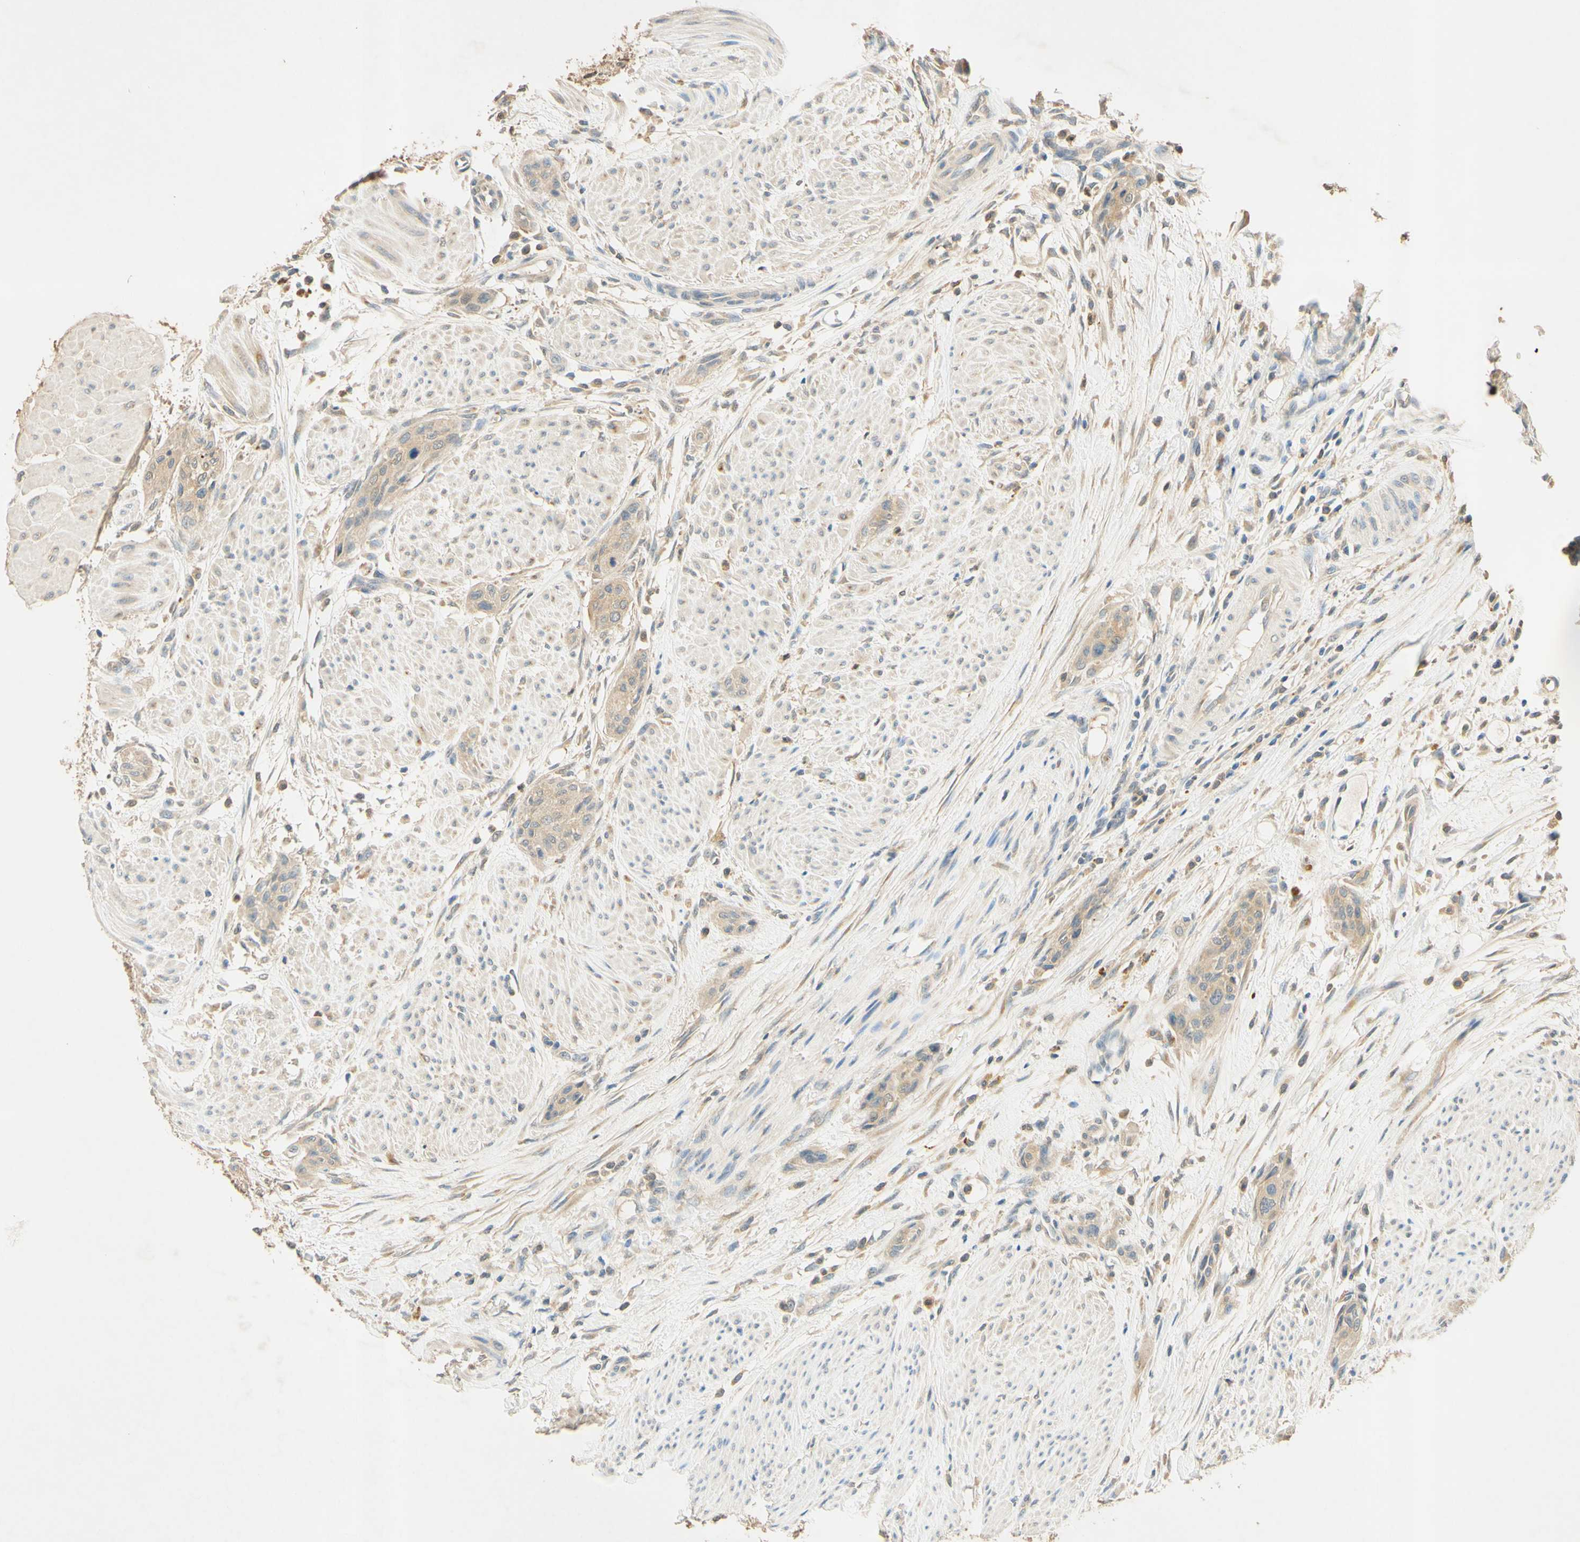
{"staining": {"intensity": "weak", "quantity": ">75%", "location": "cytoplasmic/membranous"}, "tissue": "urothelial cancer", "cell_type": "Tumor cells", "image_type": "cancer", "snomed": [{"axis": "morphology", "description": "Urothelial carcinoma, High grade"}, {"axis": "topography", "description": "Urinary bladder"}], "caption": "About >75% of tumor cells in human high-grade urothelial carcinoma display weak cytoplasmic/membranous protein expression as visualized by brown immunohistochemical staining.", "gene": "ENTREP2", "patient": {"sex": "male", "age": 35}}